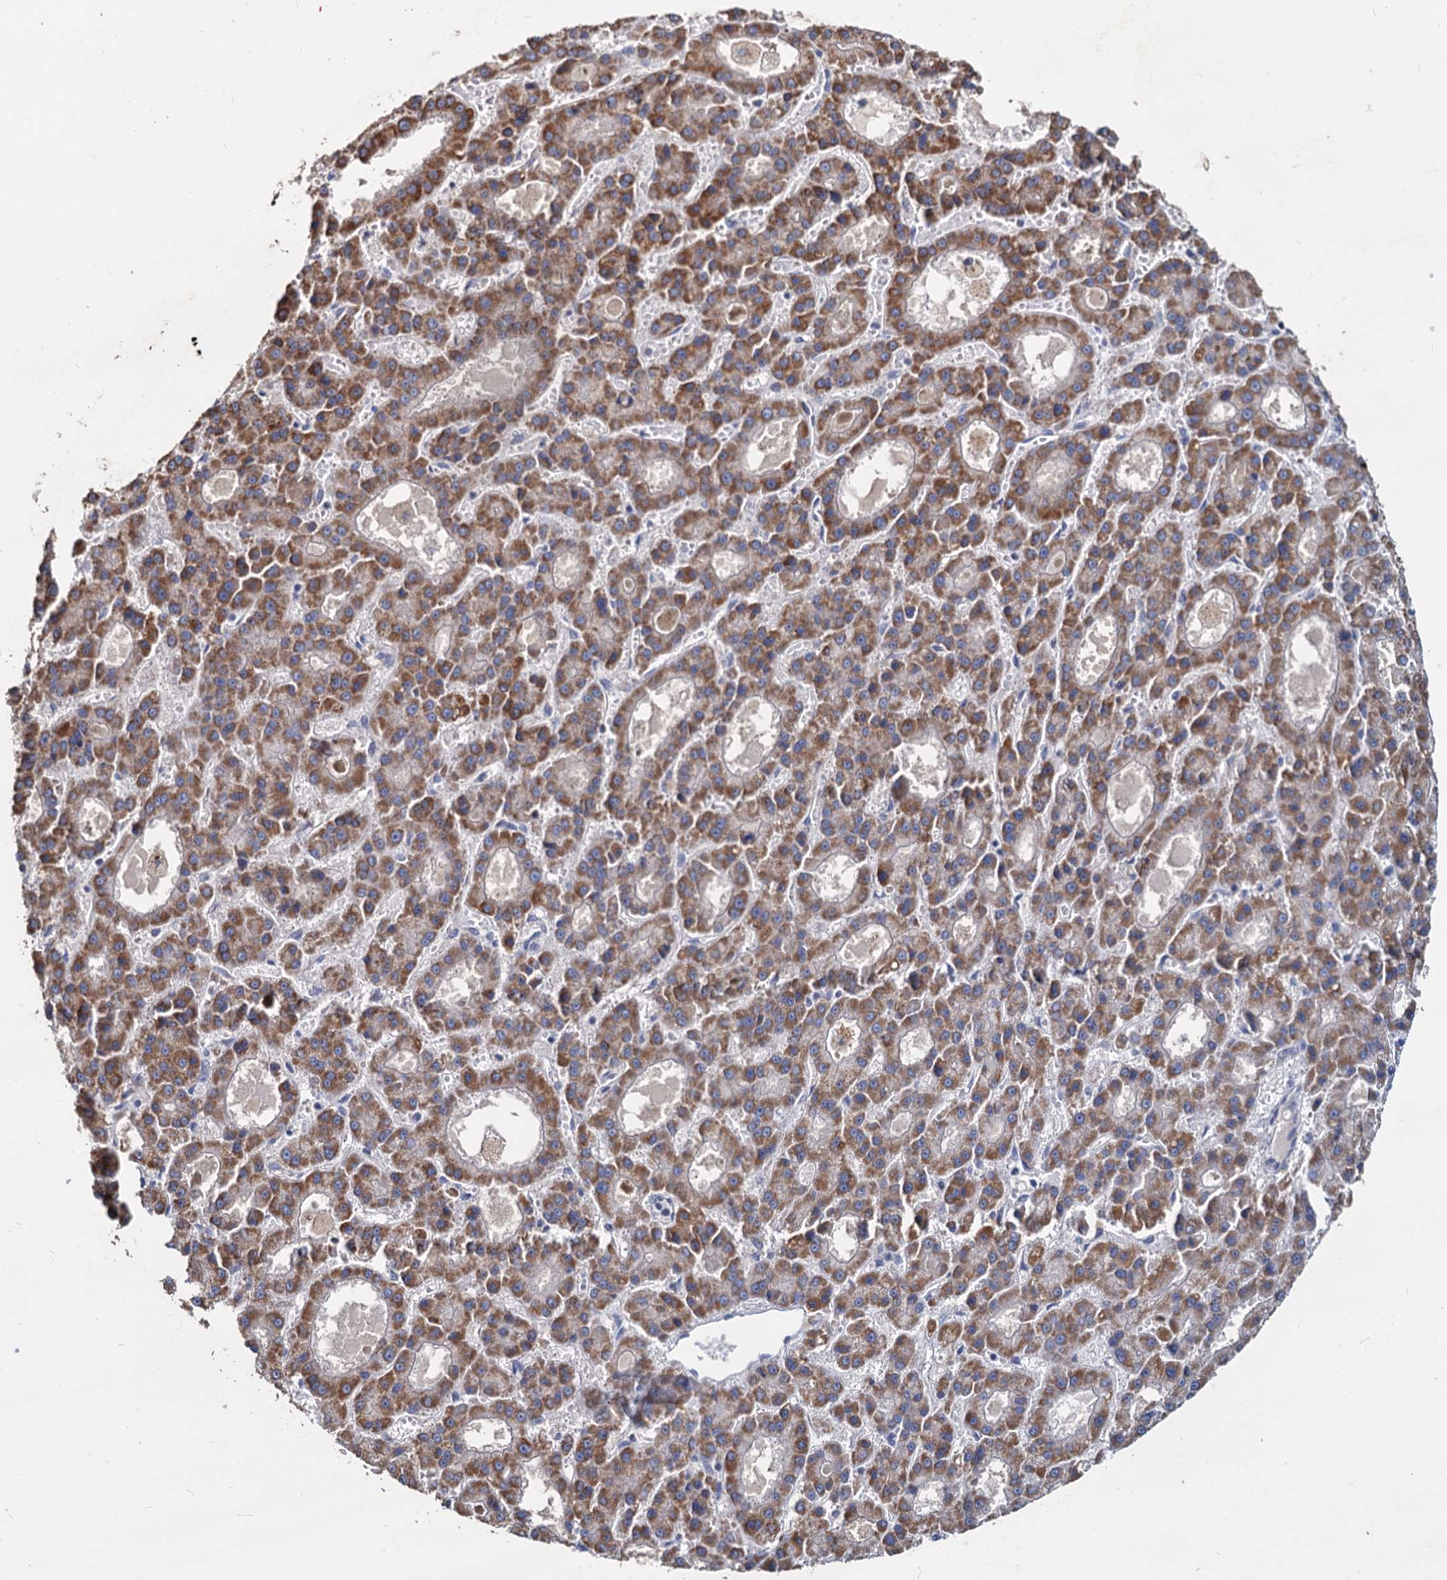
{"staining": {"intensity": "moderate", "quantity": ">75%", "location": "cytoplasmic/membranous"}, "tissue": "liver cancer", "cell_type": "Tumor cells", "image_type": "cancer", "snomed": [{"axis": "morphology", "description": "Carcinoma, Hepatocellular, NOS"}, {"axis": "topography", "description": "Liver"}], "caption": "Immunohistochemistry image of neoplastic tissue: hepatocellular carcinoma (liver) stained using immunohistochemistry (IHC) reveals medium levels of moderate protein expression localized specifically in the cytoplasmic/membranous of tumor cells, appearing as a cytoplasmic/membranous brown color.", "gene": "DEPDC4", "patient": {"sex": "male", "age": 70}}